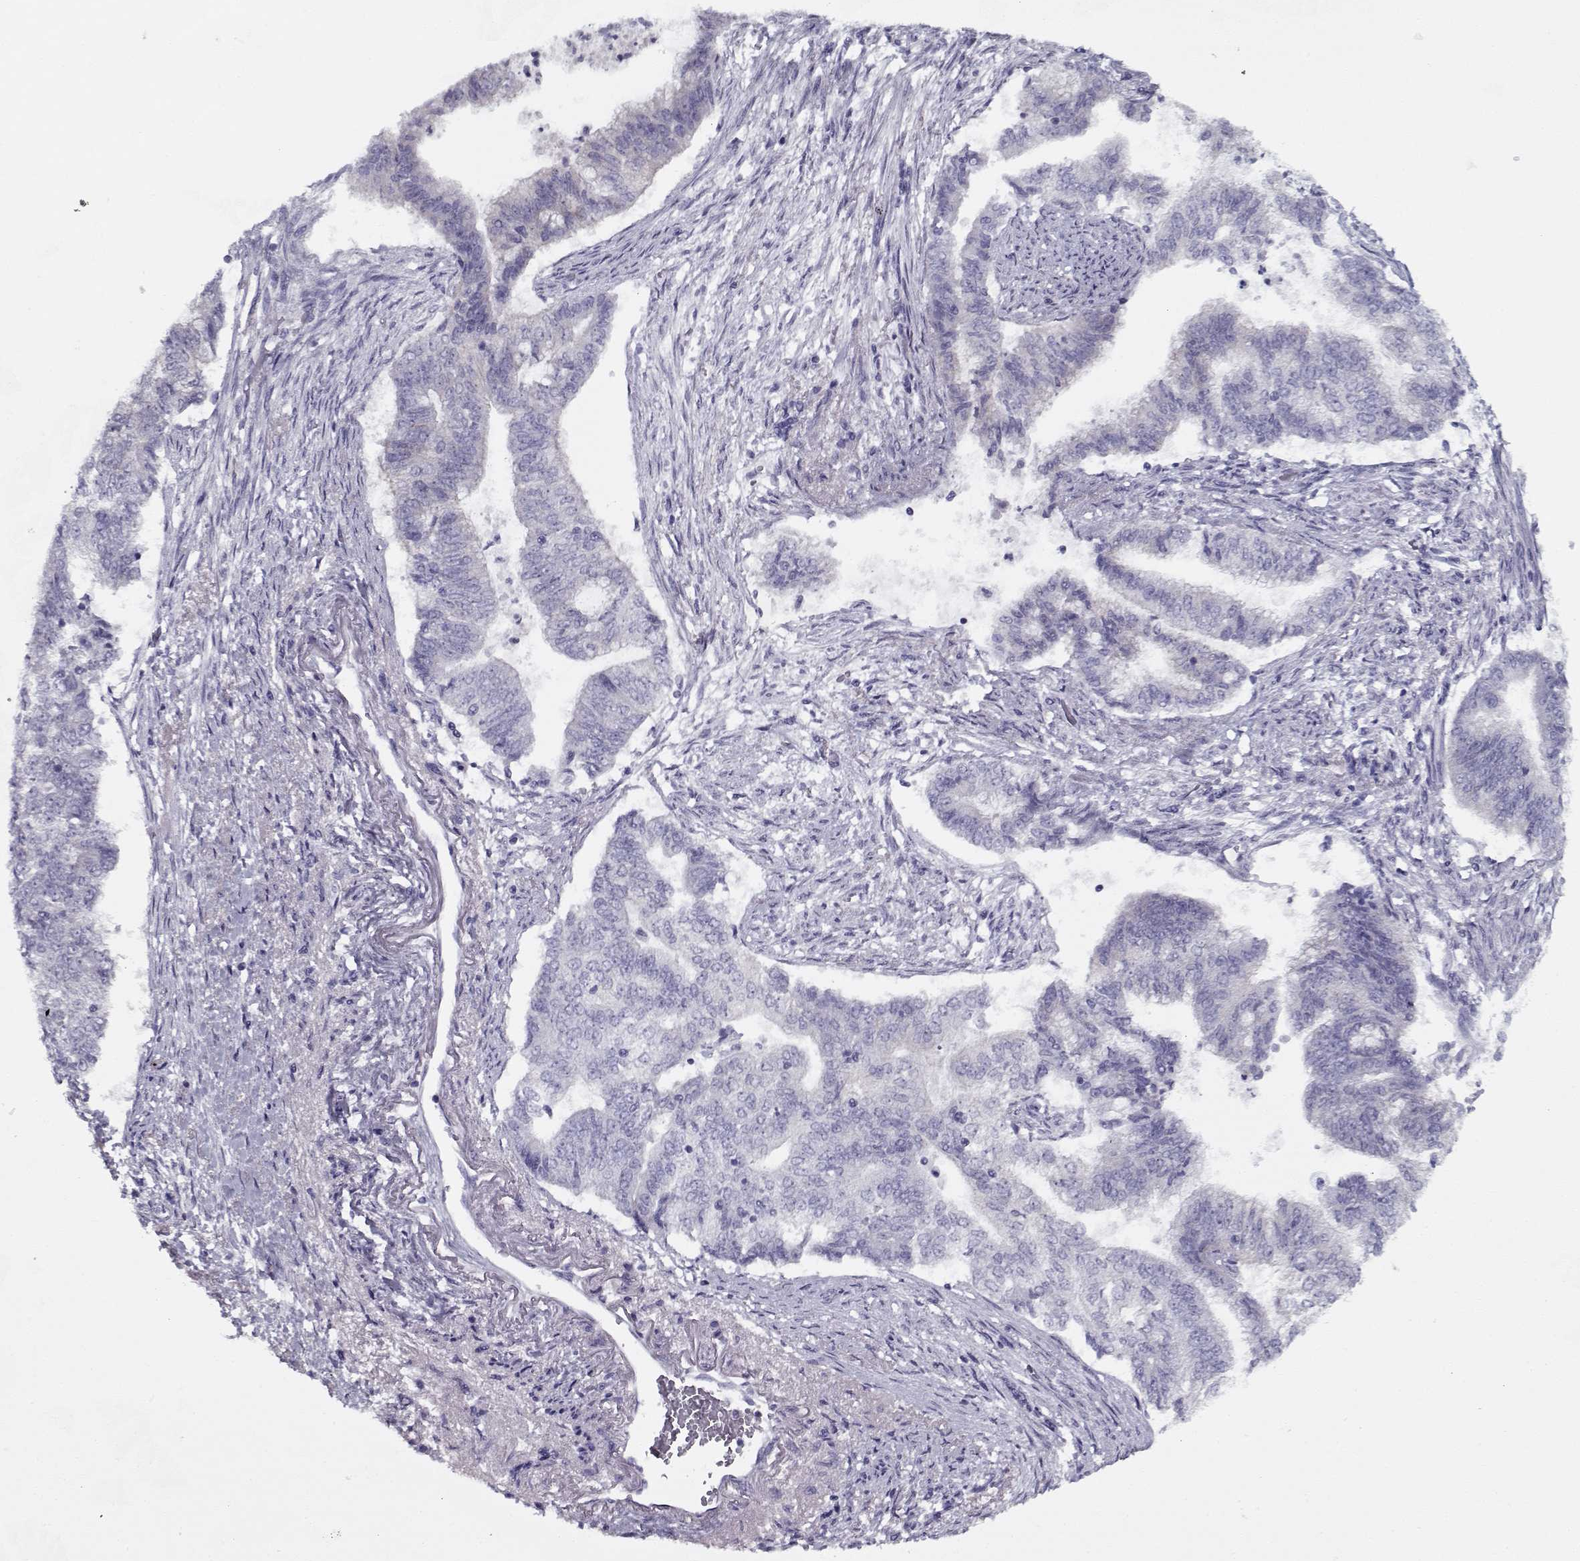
{"staining": {"intensity": "negative", "quantity": "none", "location": "none"}, "tissue": "endometrial cancer", "cell_type": "Tumor cells", "image_type": "cancer", "snomed": [{"axis": "morphology", "description": "Adenocarcinoma, NOS"}, {"axis": "topography", "description": "Endometrium"}], "caption": "DAB (3,3'-diaminobenzidine) immunohistochemical staining of human endometrial cancer exhibits no significant expression in tumor cells.", "gene": "PP2D1", "patient": {"sex": "female", "age": 65}}